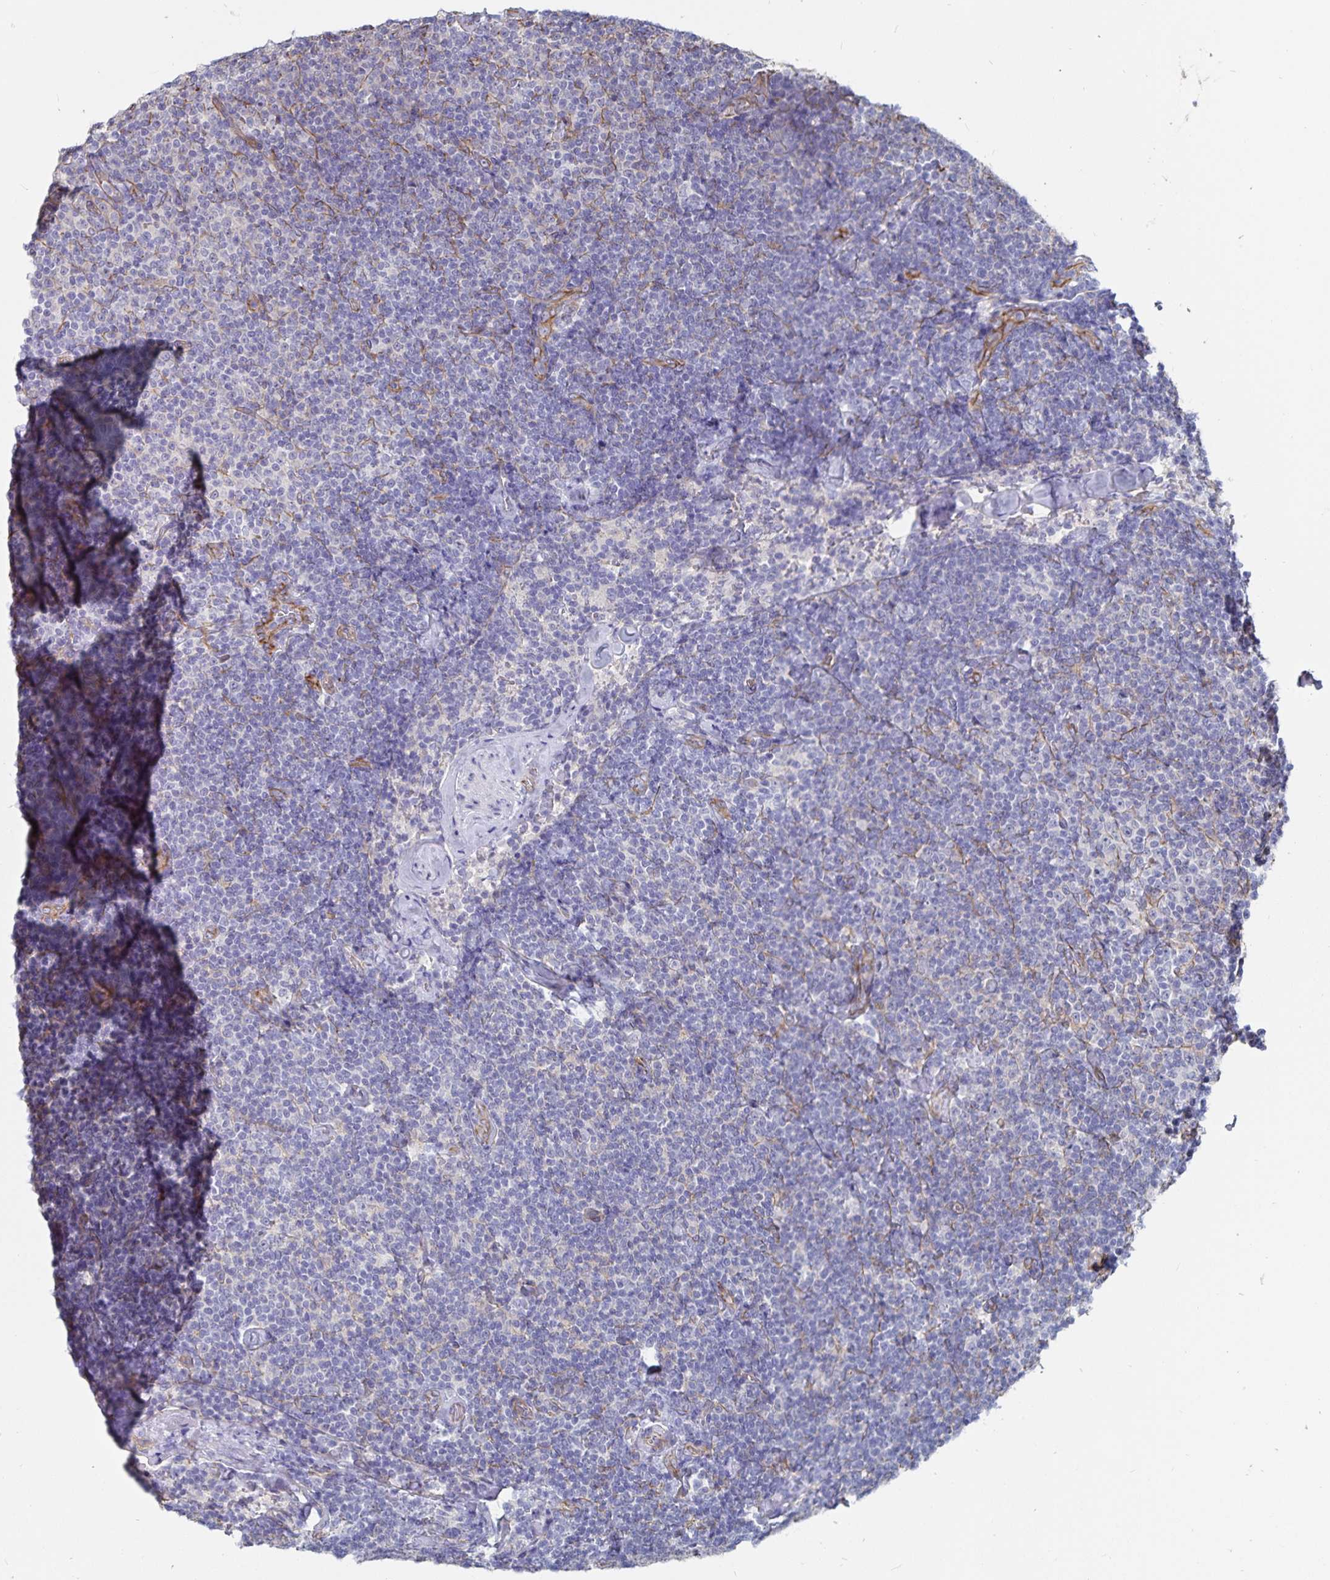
{"staining": {"intensity": "negative", "quantity": "none", "location": "none"}, "tissue": "lymphoma", "cell_type": "Tumor cells", "image_type": "cancer", "snomed": [{"axis": "morphology", "description": "Malignant lymphoma, non-Hodgkin's type, Low grade"}, {"axis": "topography", "description": "Lymph node"}], "caption": "Immunohistochemistry (IHC) of low-grade malignant lymphoma, non-Hodgkin's type exhibits no staining in tumor cells. (DAB (3,3'-diaminobenzidine) IHC visualized using brightfield microscopy, high magnification).", "gene": "SSTR1", "patient": {"sex": "male", "age": 81}}